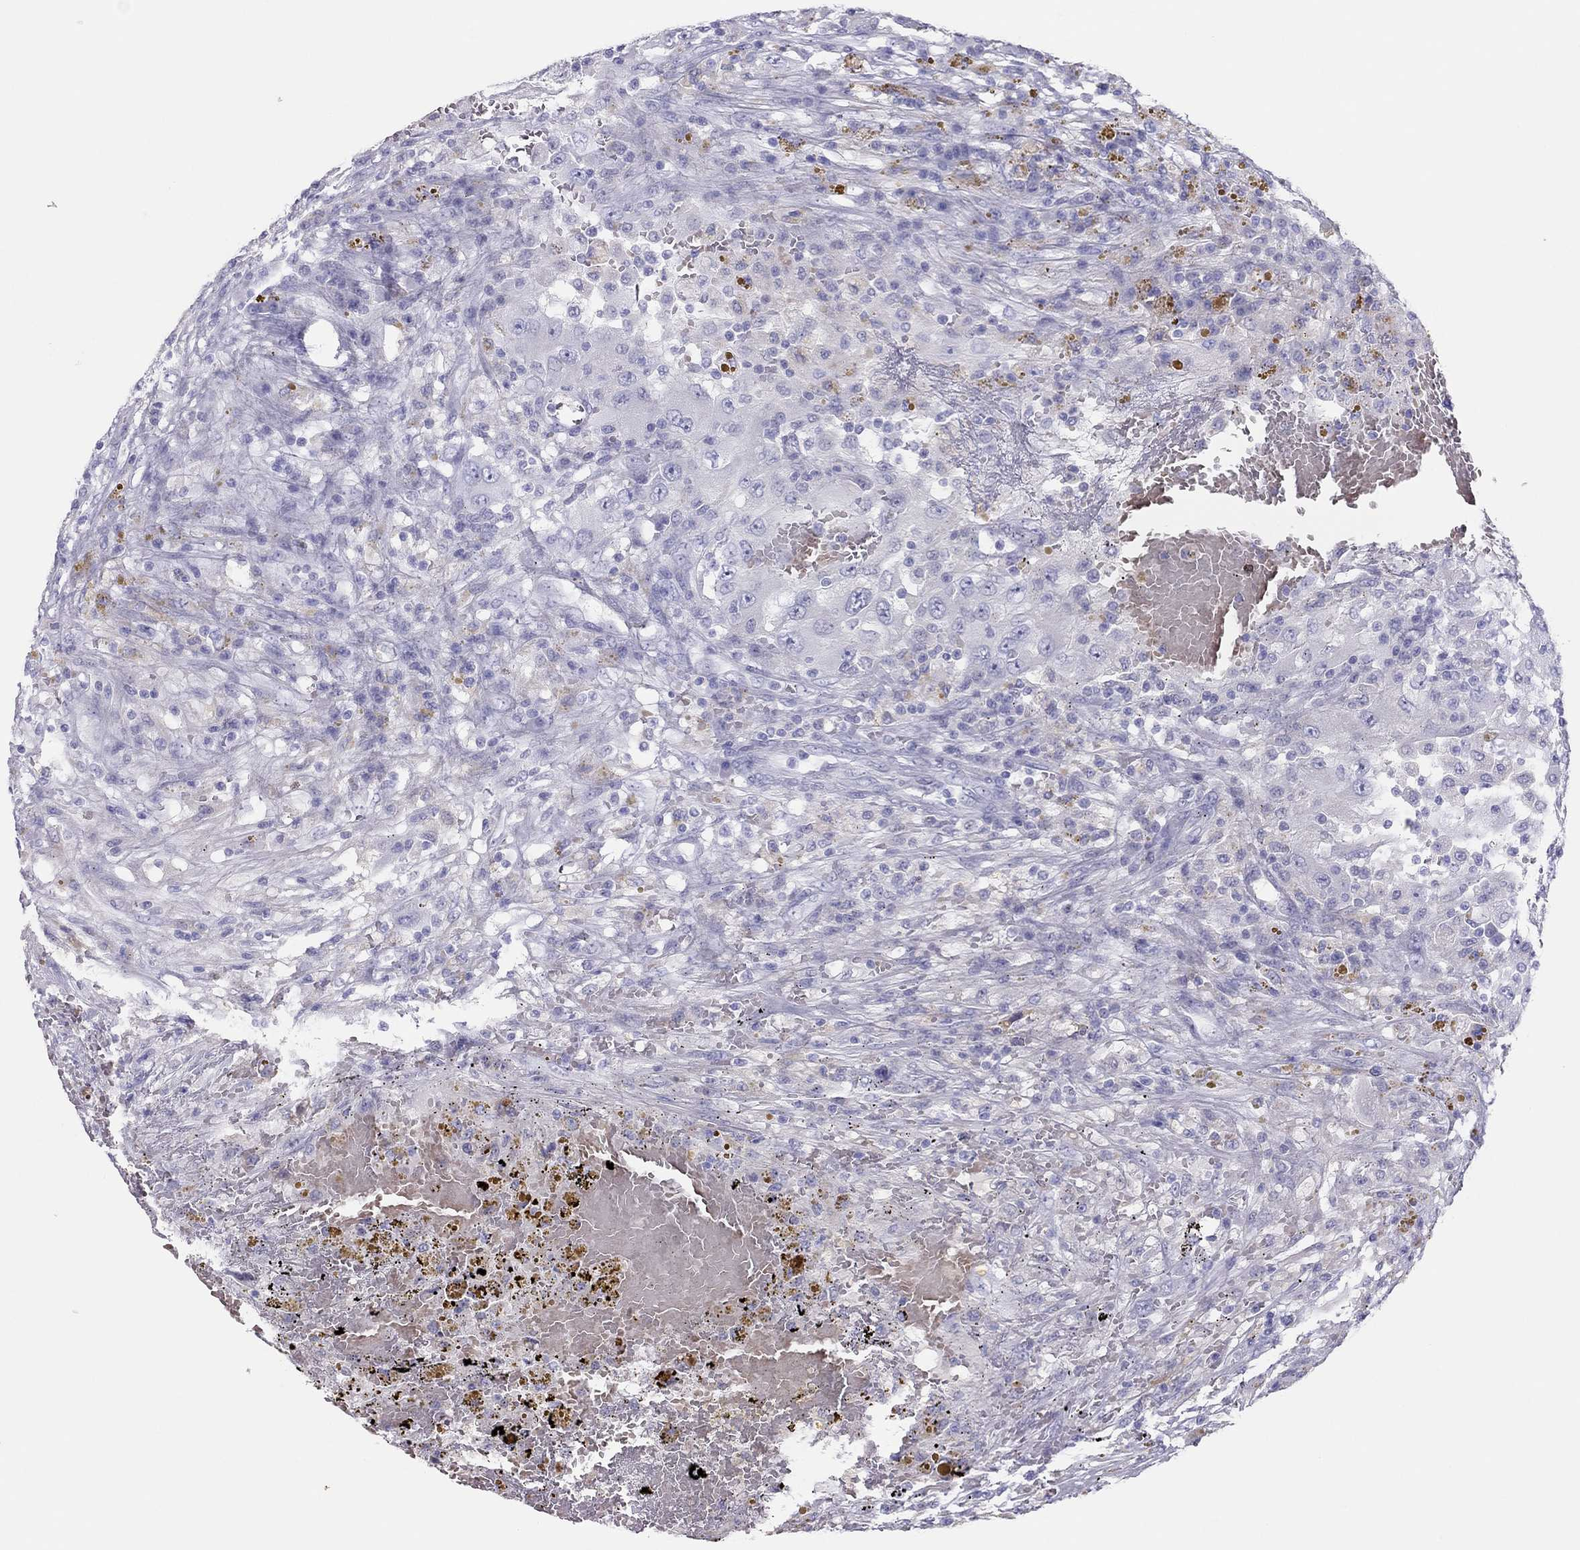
{"staining": {"intensity": "negative", "quantity": "none", "location": "none"}, "tissue": "renal cancer", "cell_type": "Tumor cells", "image_type": "cancer", "snomed": [{"axis": "morphology", "description": "Adenocarcinoma, NOS"}, {"axis": "topography", "description": "Kidney"}], "caption": "Tumor cells show no significant positivity in adenocarcinoma (renal).", "gene": "TSHB", "patient": {"sex": "female", "age": 67}}